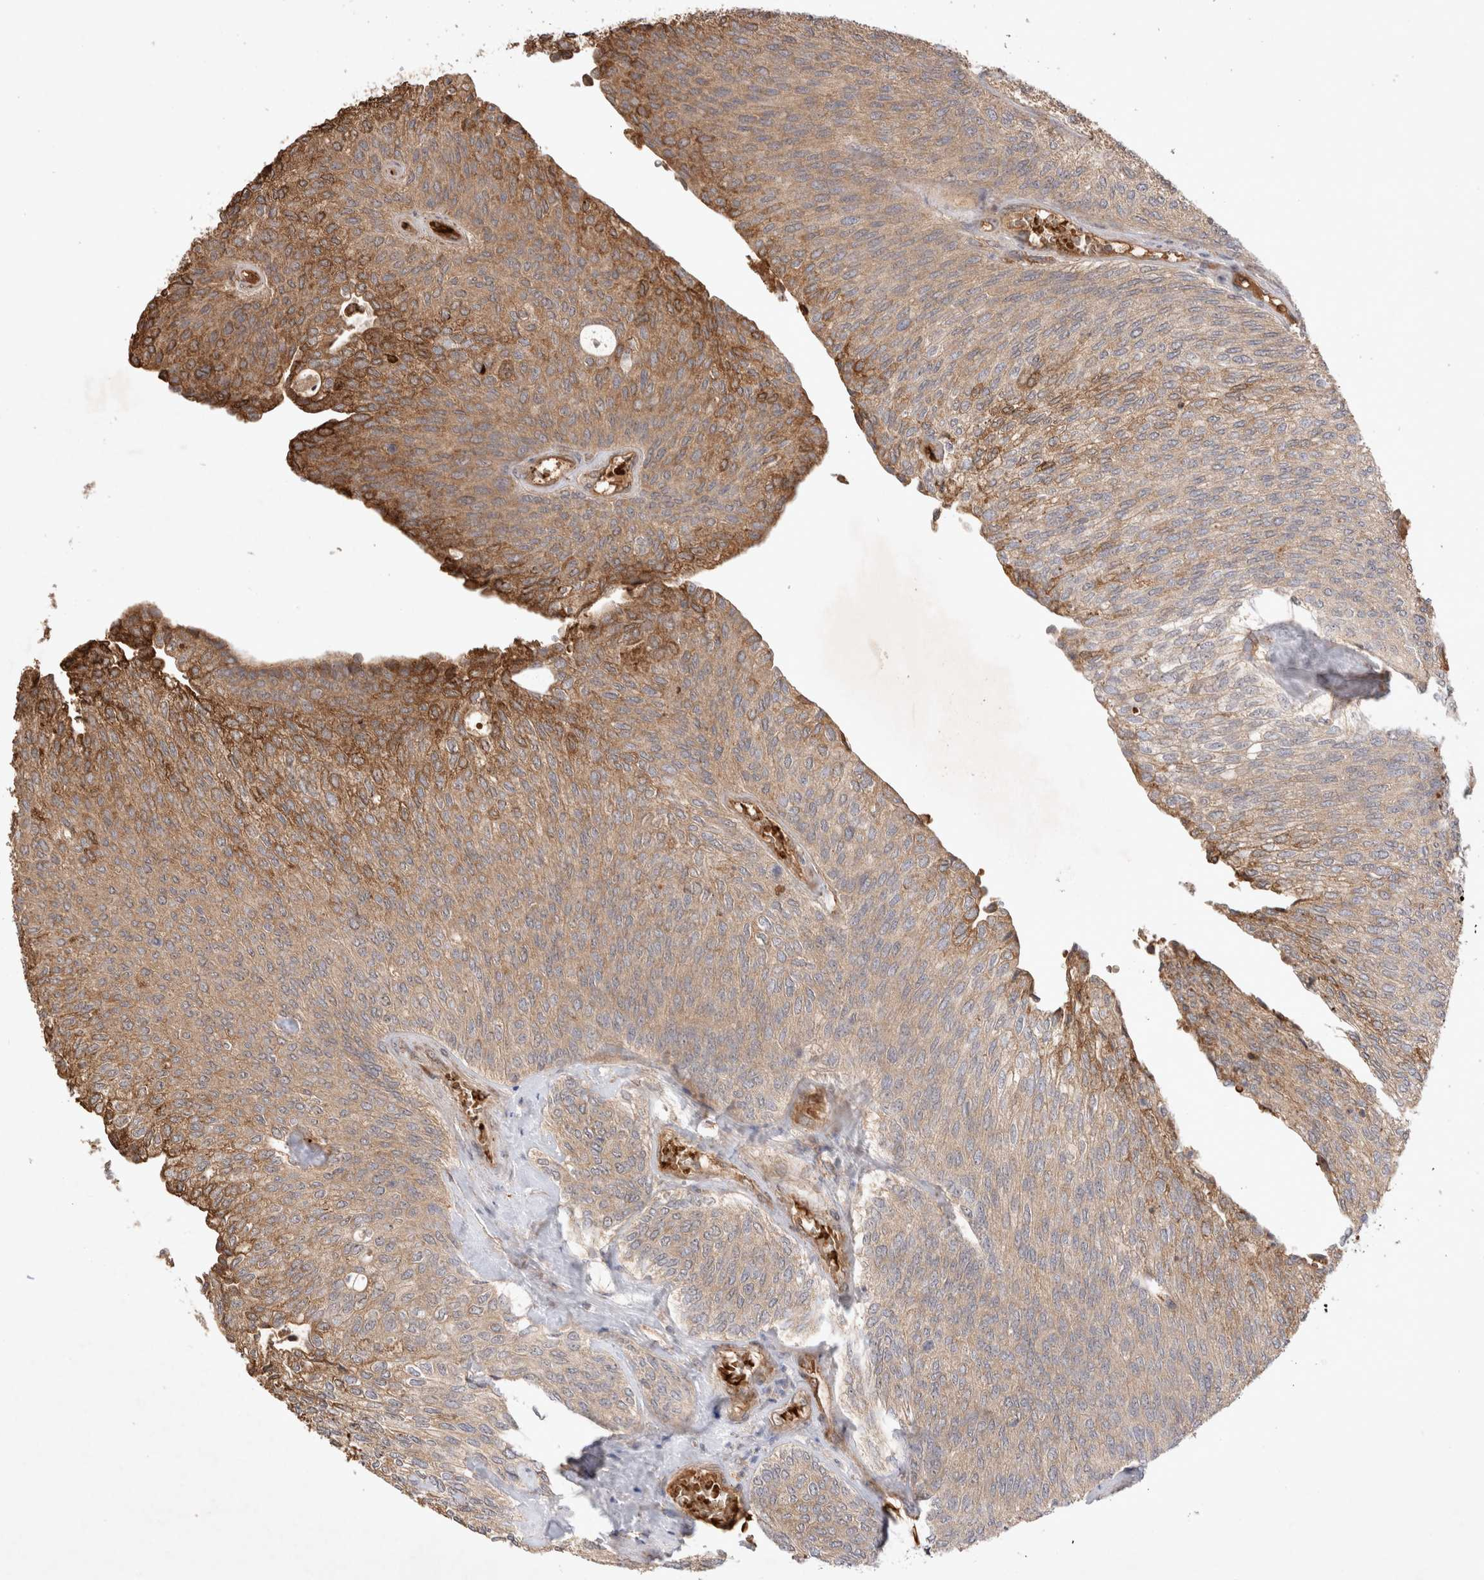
{"staining": {"intensity": "moderate", "quantity": "25%-75%", "location": "cytoplasmic/membranous"}, "tissue": "urothelial cancer", "cell_type": "Tumor cells", "image_type": "cancer", "snomed": [{"axis": "morphology", "description": "Urothelial carcinoma, Low grade"}, {"axis": "topography", "description": "Urinary bladder"}], "caption": "Moderate cytoplasmic/membranous positivity is appreciated in about 25%-75% of tumor cells in low-grade urothelial carcinoma. Using DAB (3,3'-diaminobenzidine) (brown) and hematoxylin (blue) stains, captured at high magnification using brightfield microscopy.", "gene": "FAM221A", "patient": {"sex": "female", "age": 79}}